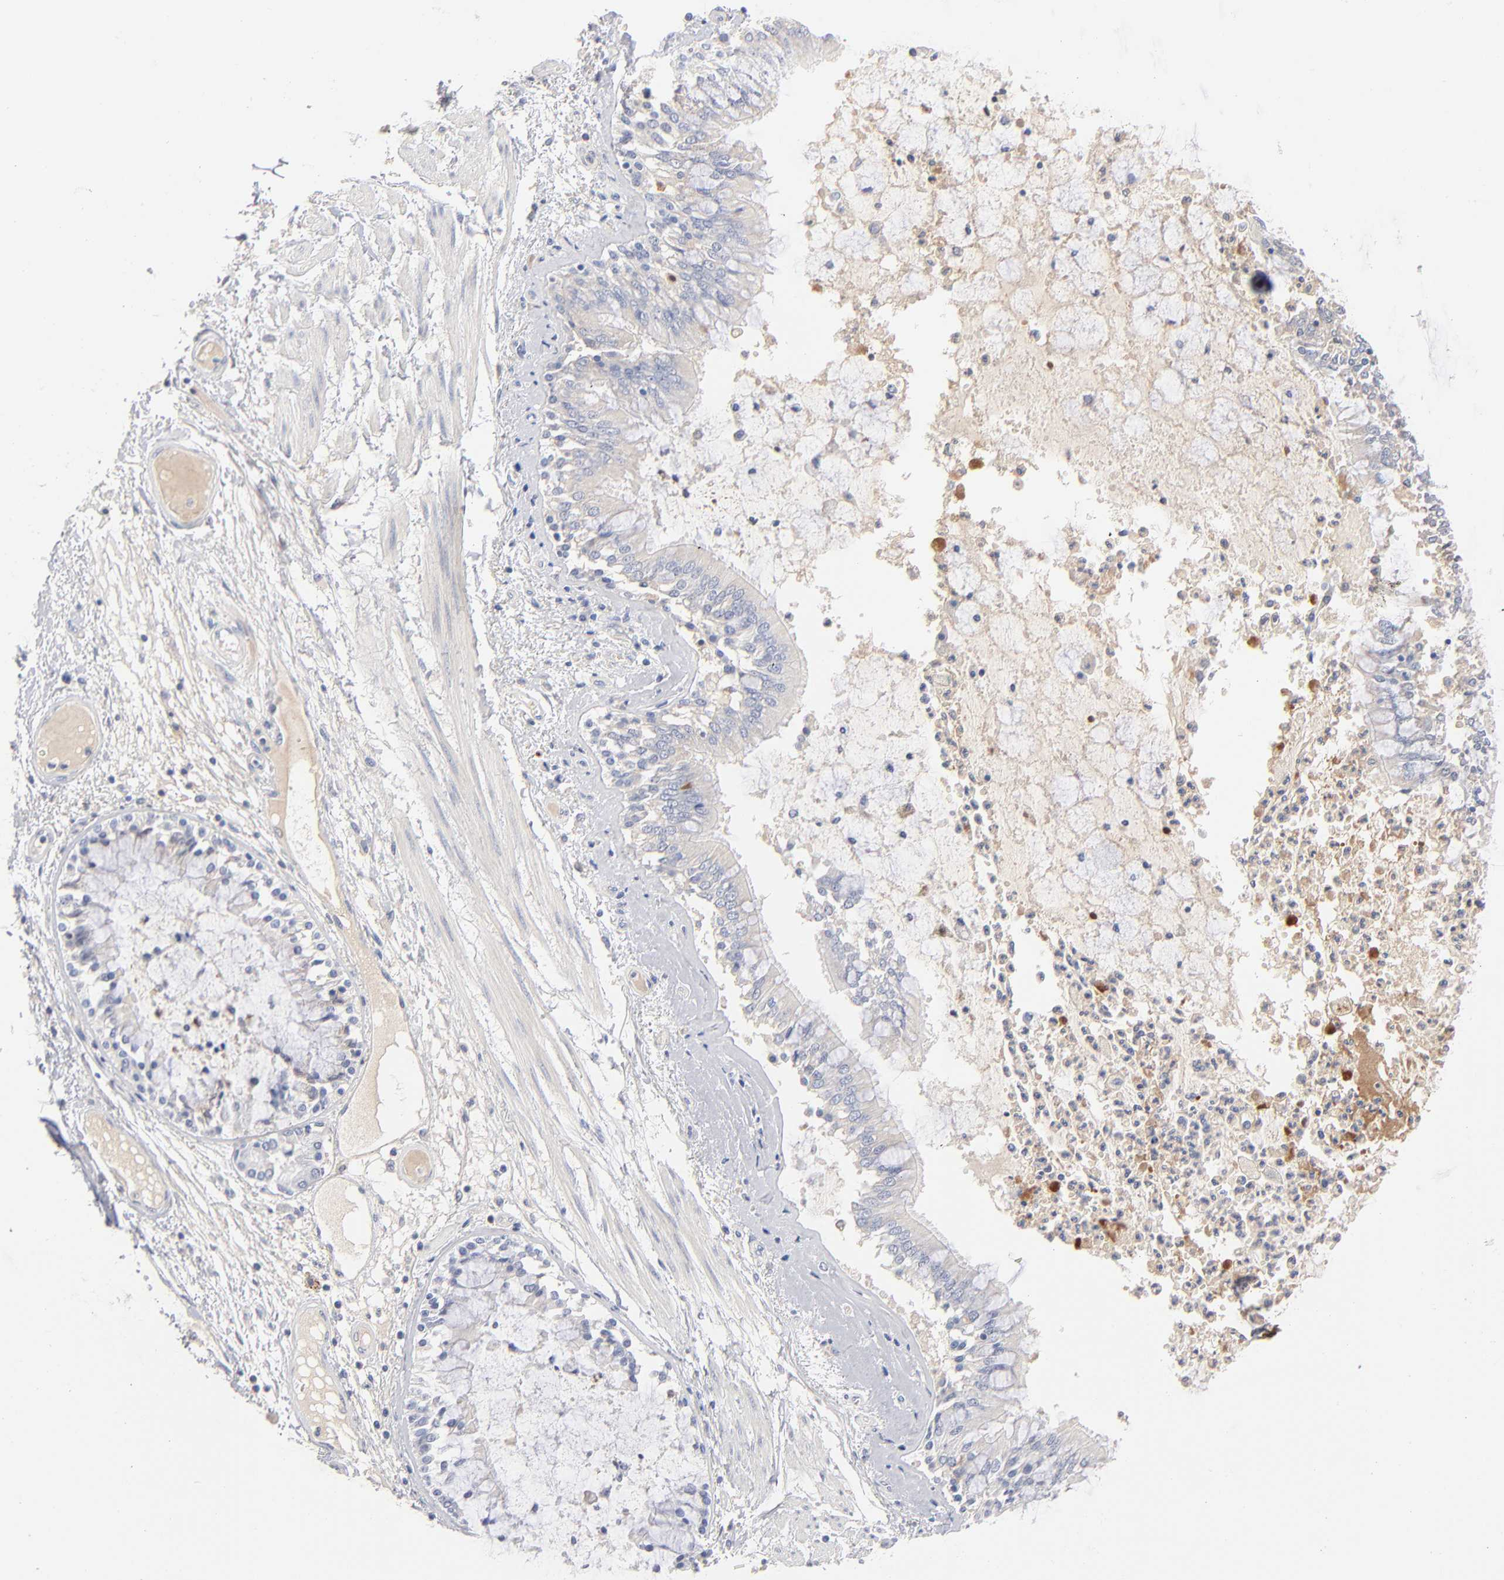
{"staining": {"intensity": "negative", "quantity": "none", "location": "none"}, "tissue": "bronchus", "cell_type": "Respiratory epithelial cells", "image_type": "normal", "snomed": [{"axis": "morphology", "description": "Normal tissue, NOS"}, {"axis": "topography", "description": "Cartilage tissue"}, {"axis": "topography", "description": "Bronchus"}, {"axis": "topography", "description": "Lung"}], "caption": "A histopathology image of bronchus stained for a protein shows no brown staining in respiratory epithelial cells.", "gene": "F12", "patient": {"sex": "female", "age": 49}}